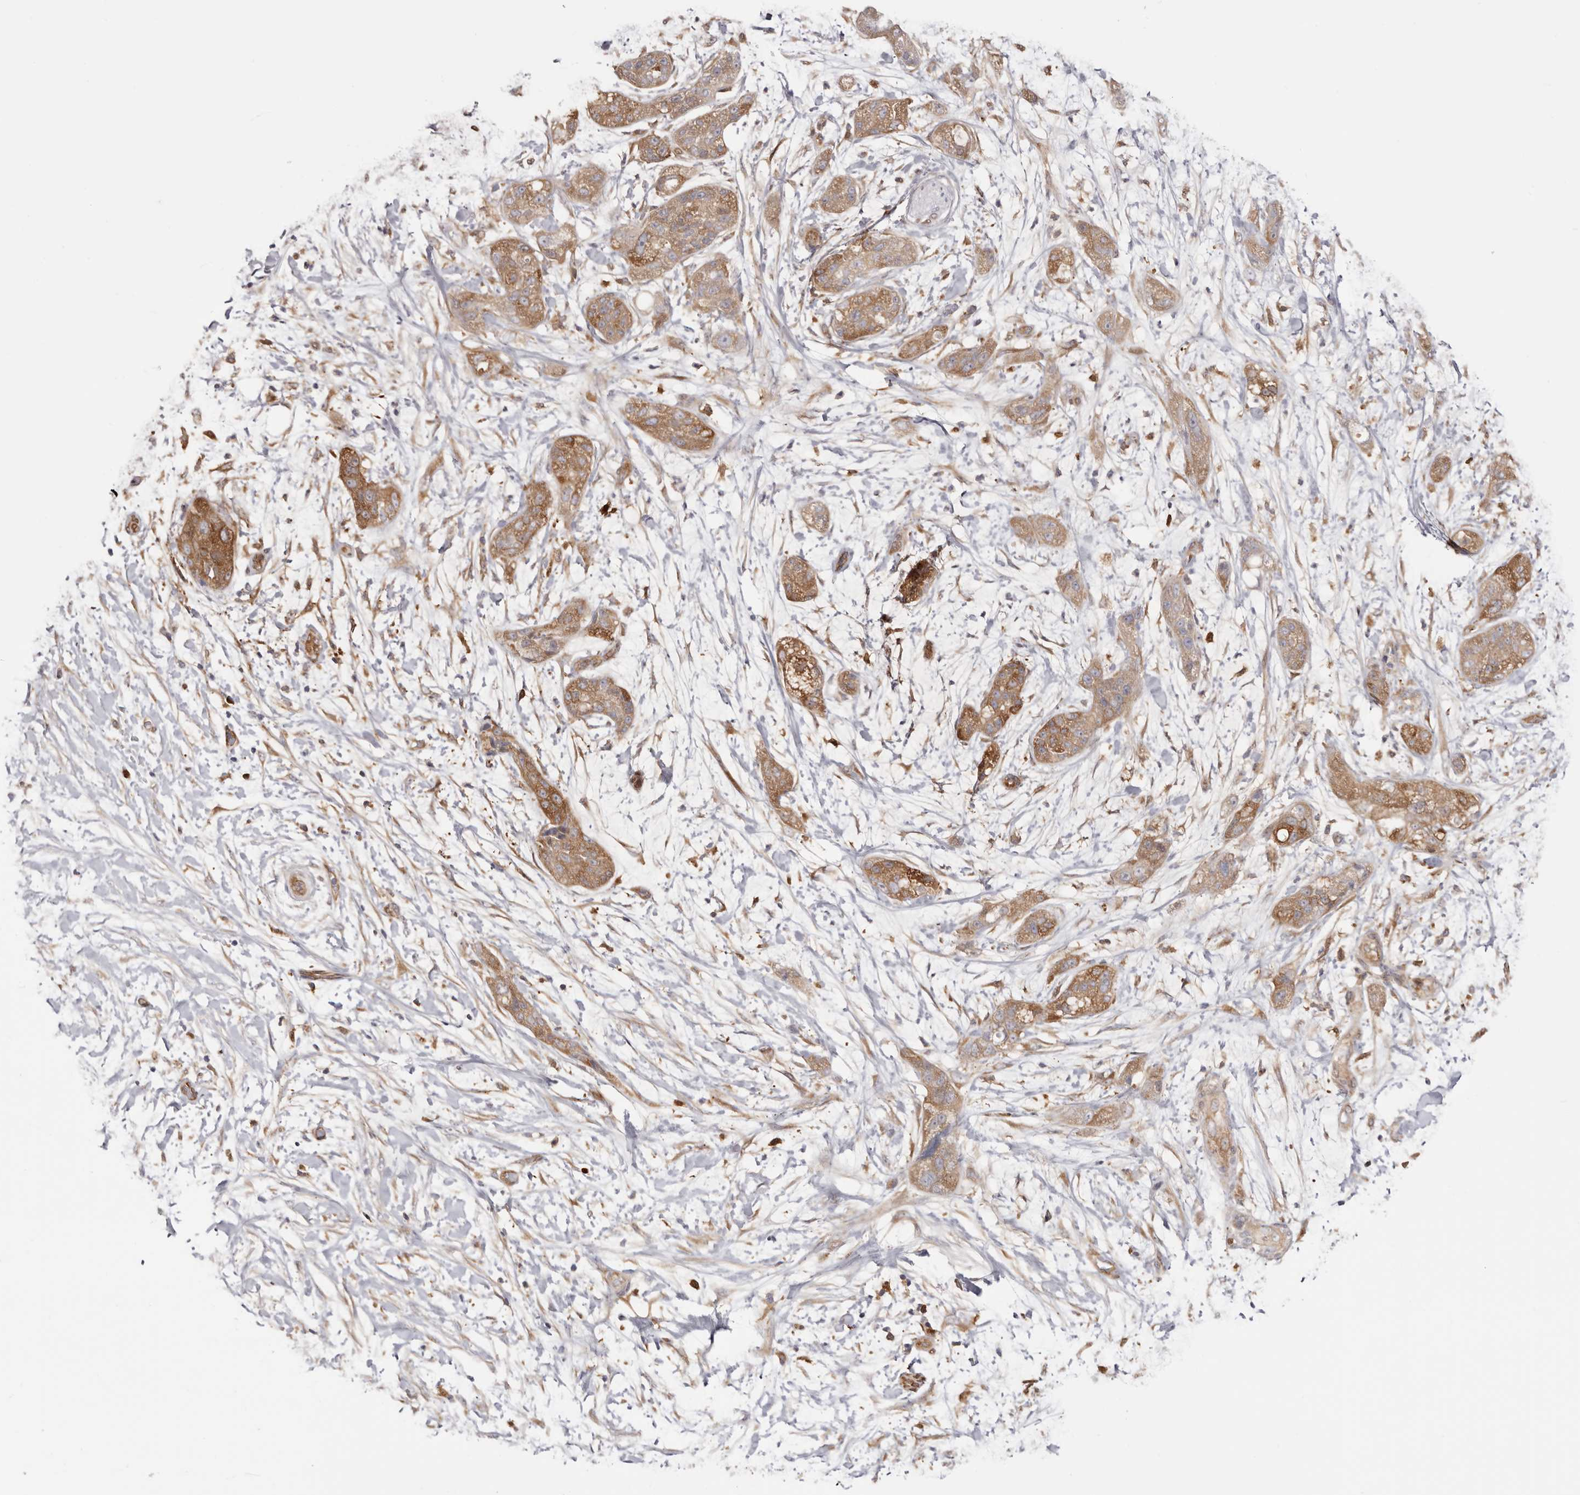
{"staining": {"intensity": "moderate", "quantity": ">75%", "location": "cytoplasmic/membranous"}, "tissue": "pancreatic cancer", "cell_type": "Tumor cells", "image_type": "cancer", "snomed": [{"axis": "morphology", "description": "Adenocarcinoma, NOS"}, {"axis": "topography", "description": "Pancreas"}], "caption": "A high-resolution histopathology image shows immunohistochemistry (IHC) staining of pancreatic cancer (adenocarcinoma), which displays moderate cytoplasmic/membranous staining in about >75% of tumor cells. The staining was performed using DAB (3,3'-diaminobenzidine), with brown indicating positive protein expression. Nuclei are stained blue with hematoxylin.", "gene": "LAP3", "patient": {"sex": "female", "age": 78}}